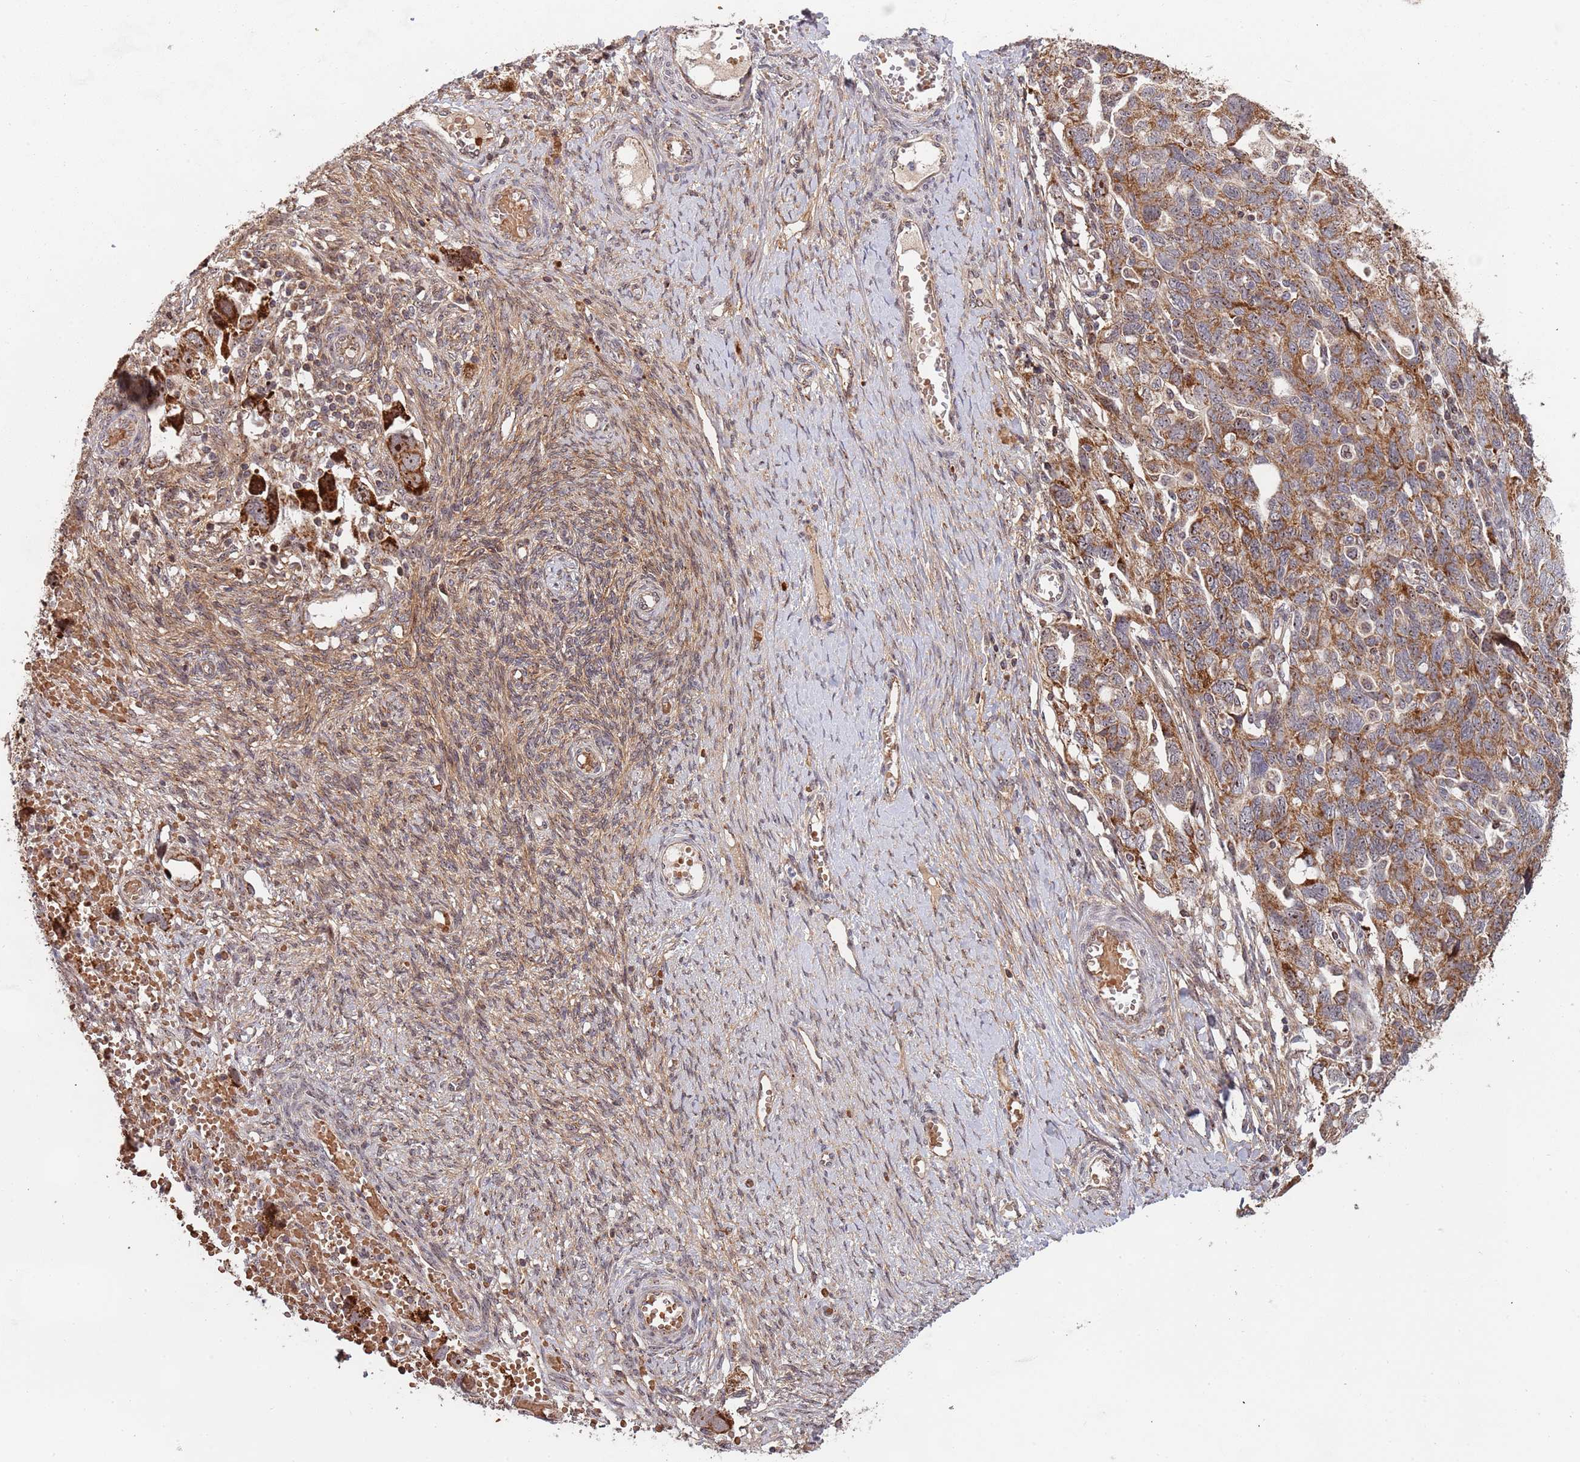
{"staining": {"intensity": "moderate", "quantity": ">75%", "location": "cytoplasmic/membranous,nuclear"}, "tissue": "ovarian cancer", "cell_type": "Tumor cells", "image_type": "cancer", "snomed": [{"axis": "morphology", "description": "Carcinoma, NOS"}, {"axis": "morphology", "description": "Cystadenocarcinoma, serous, NOS"}, {"axis": "topography", "description": "Ovary"}], "caption": "Ovarian carcinoma tissue shows moderate cytoplasmic/membranous and nuclear positivity in about >75% of tumor cells (Stains: DAB (3,3'-diaminobenzidine) in brown, nuclei in blue, Microscopy: brightfield microscopy at high magnification).", "gene": "DCHS1", "patient": {"sex": "female", "age": 69}}